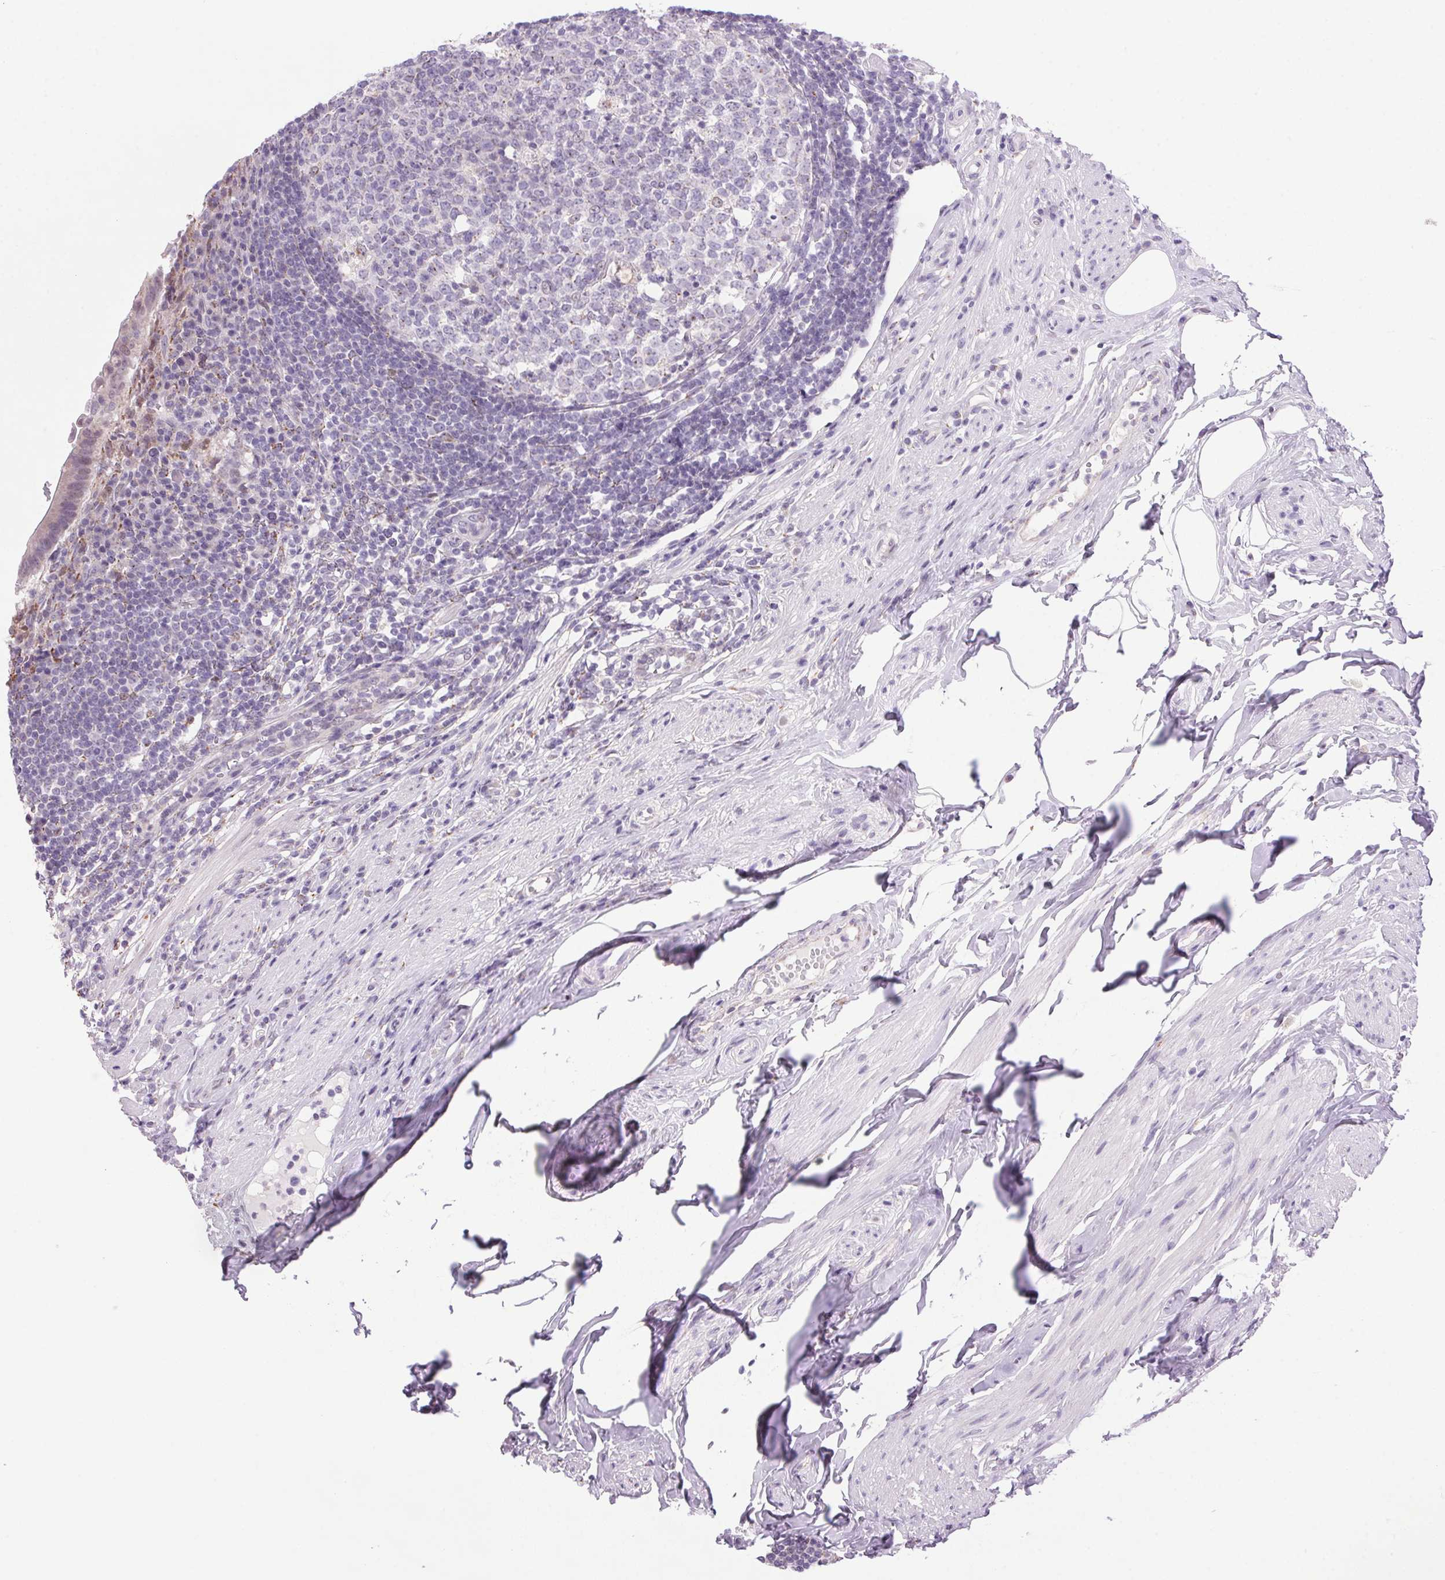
{"staining": {"intensity": "weak", "quantity": "<25%", "location": "cytoplasmic/membranous"}, "tissue": "appendix", "cell_type": "Glandular cells", "image_type": "normal", "snomed": [{"axis": "morphology", "description": "Normal tissue, NOS"}, {"axis": "topography", "description": "Appendix"}], "caption": "An IHC photomicrograph of unremarkable appendix is shown. There is no staining in glandular cells of appendix.", "gene": "AKR1E2", "patient": {"sex": "female", "age": 56}}